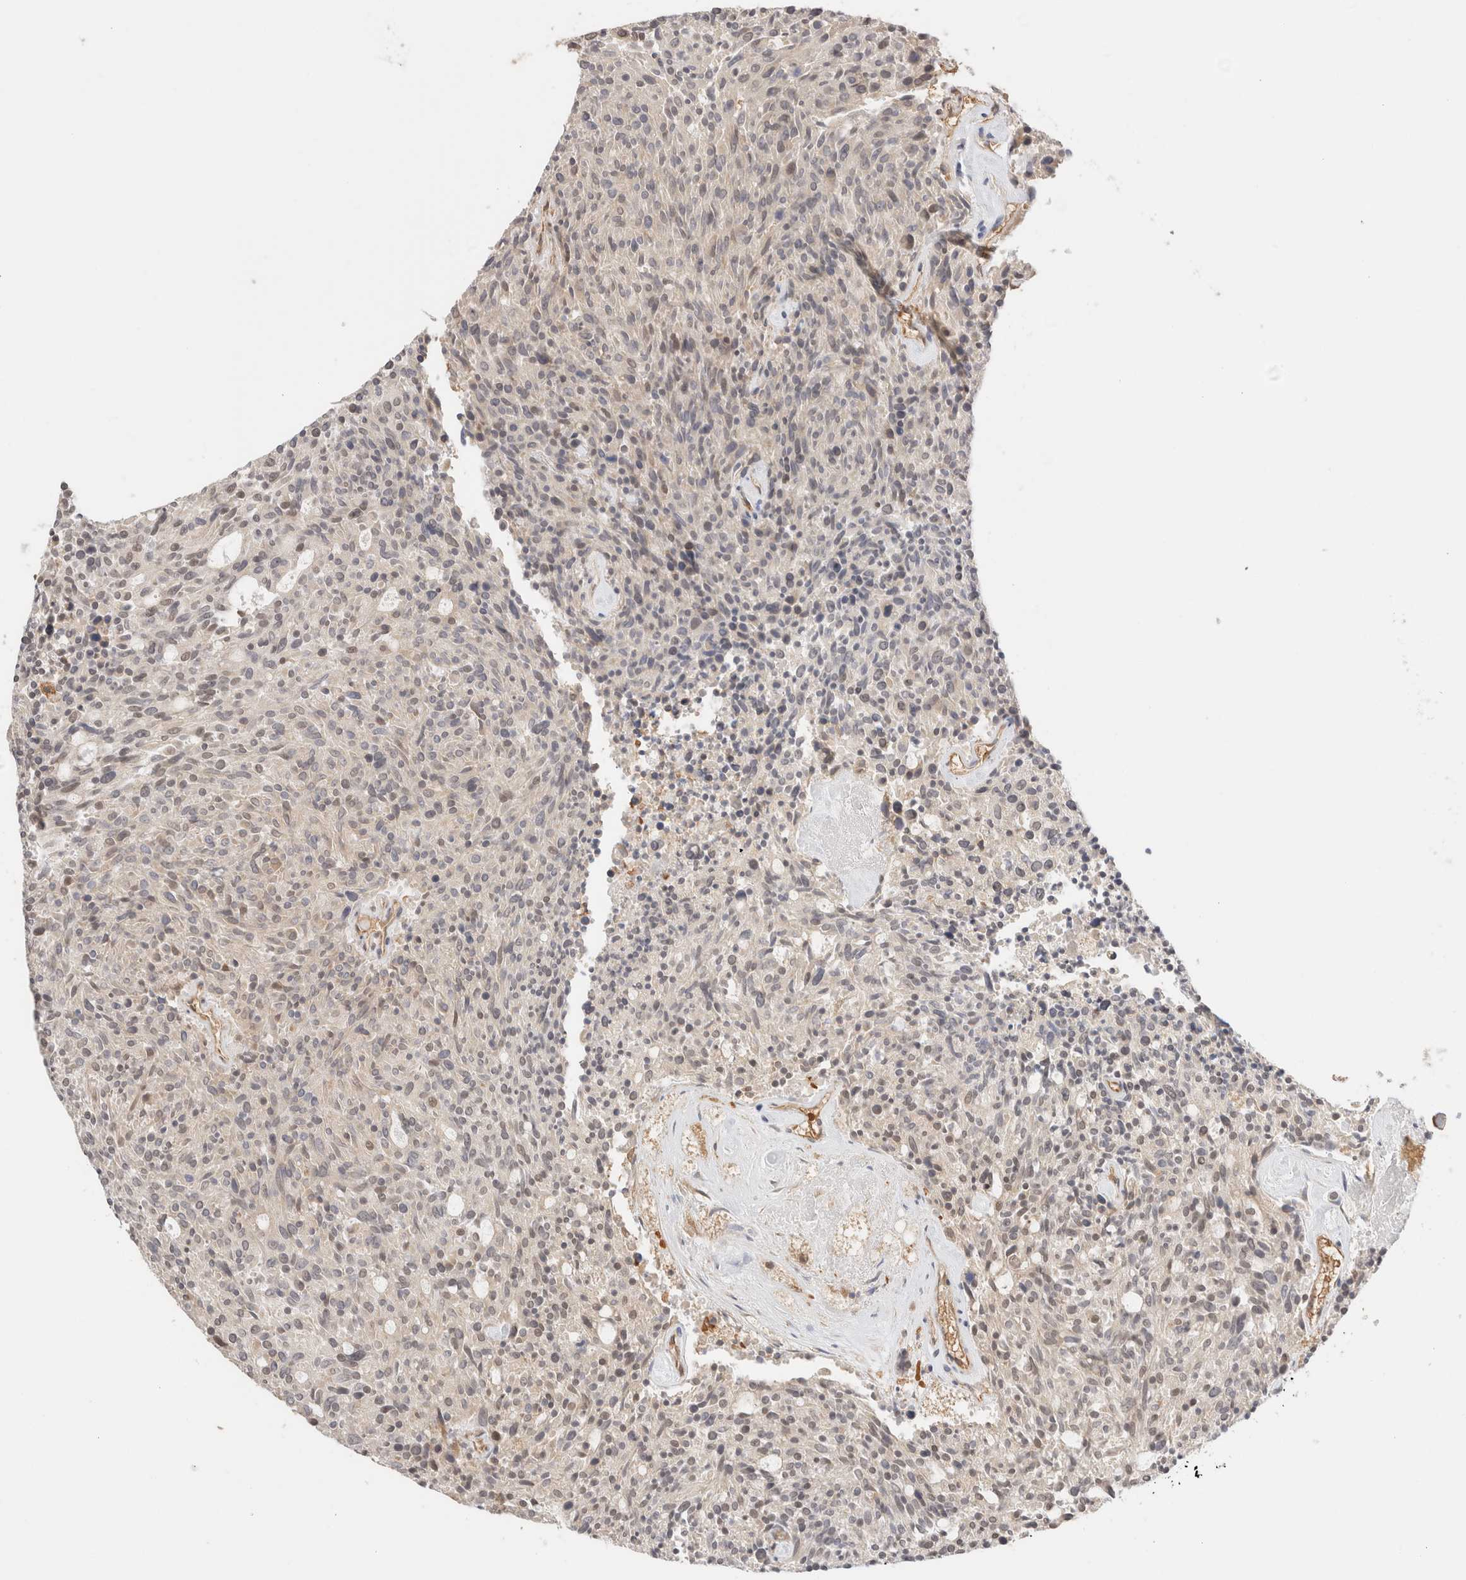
{"staining": {"intensity": "weak", "quantity": "<25%", "location": "nuclear"}, "tissue": "carcinoid", "cell_type": "Tumor cells", "image_type": "cancer", "snomed": [{"axis": "morphology", "description": "Carcinoid, malignant, NOS"}, {"axis": "topography", "description": "Pancreas"}], "caption": "Immunohistochemistry (IHC) histopathology image of malignant carcinoid stained for a protein (brown), which reveals no positivity in tumor cells.", "gene": "SYVN1", "patient": {"sex": "female", "age": 54}}